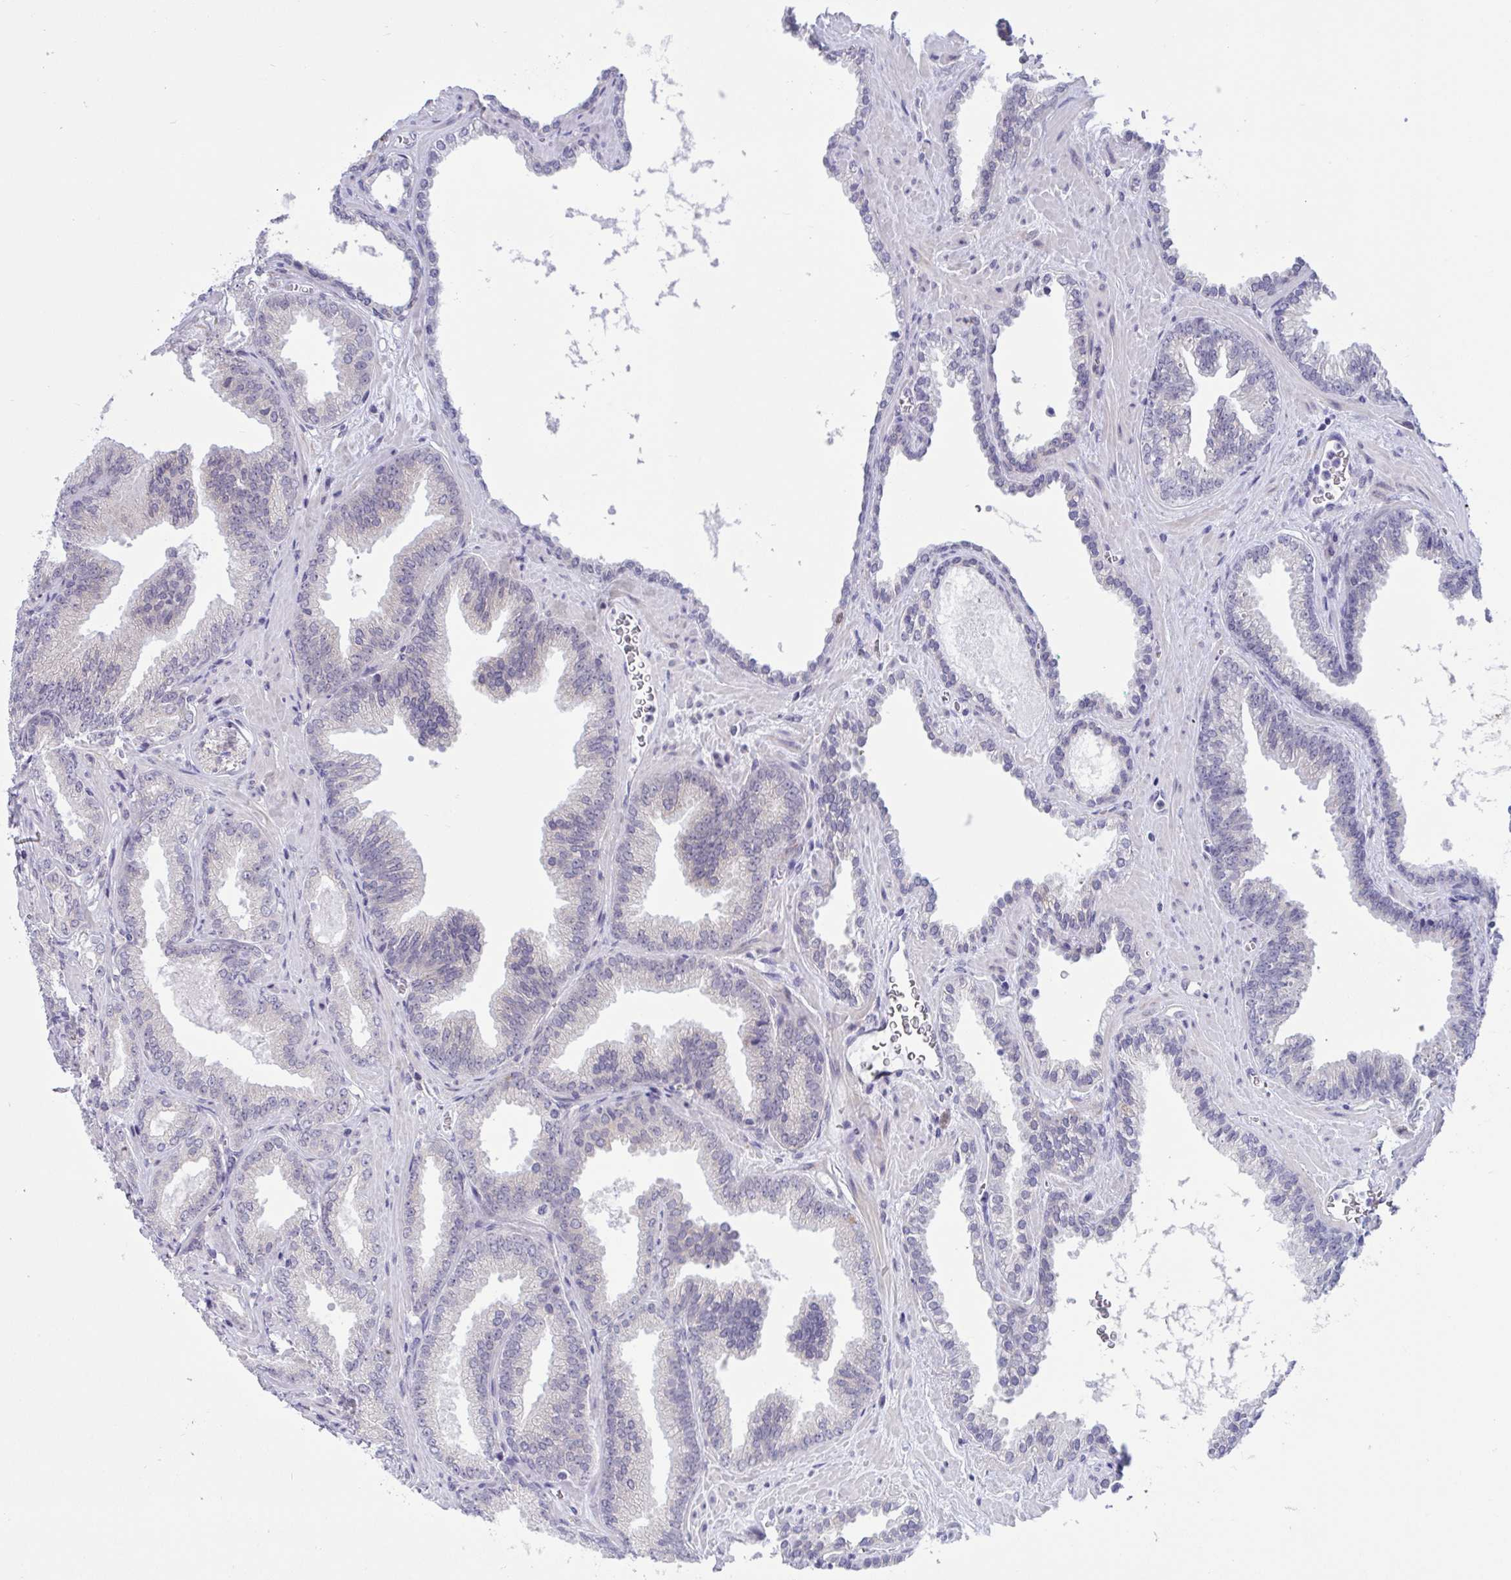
{"staining": {"intensity": "negative", "quantity": "none", "location": "none"}, "tissue": "prostate cancer", "cell_type": "Tumor cells", "image_type": "cancer", "snomed": [{"axis": "morphology", "description": "Adenocarcinoma, High grade"}, {"axis": "topography", "description": "Prostate"}], "caption": "DAB (3,3'-diaminobenzidine) immunohistochemical staining of human prostate cancer displays no significant staining in tumor cells.", "gene": "CAMLG", "patient": {"sex": "male", "age": 68}}